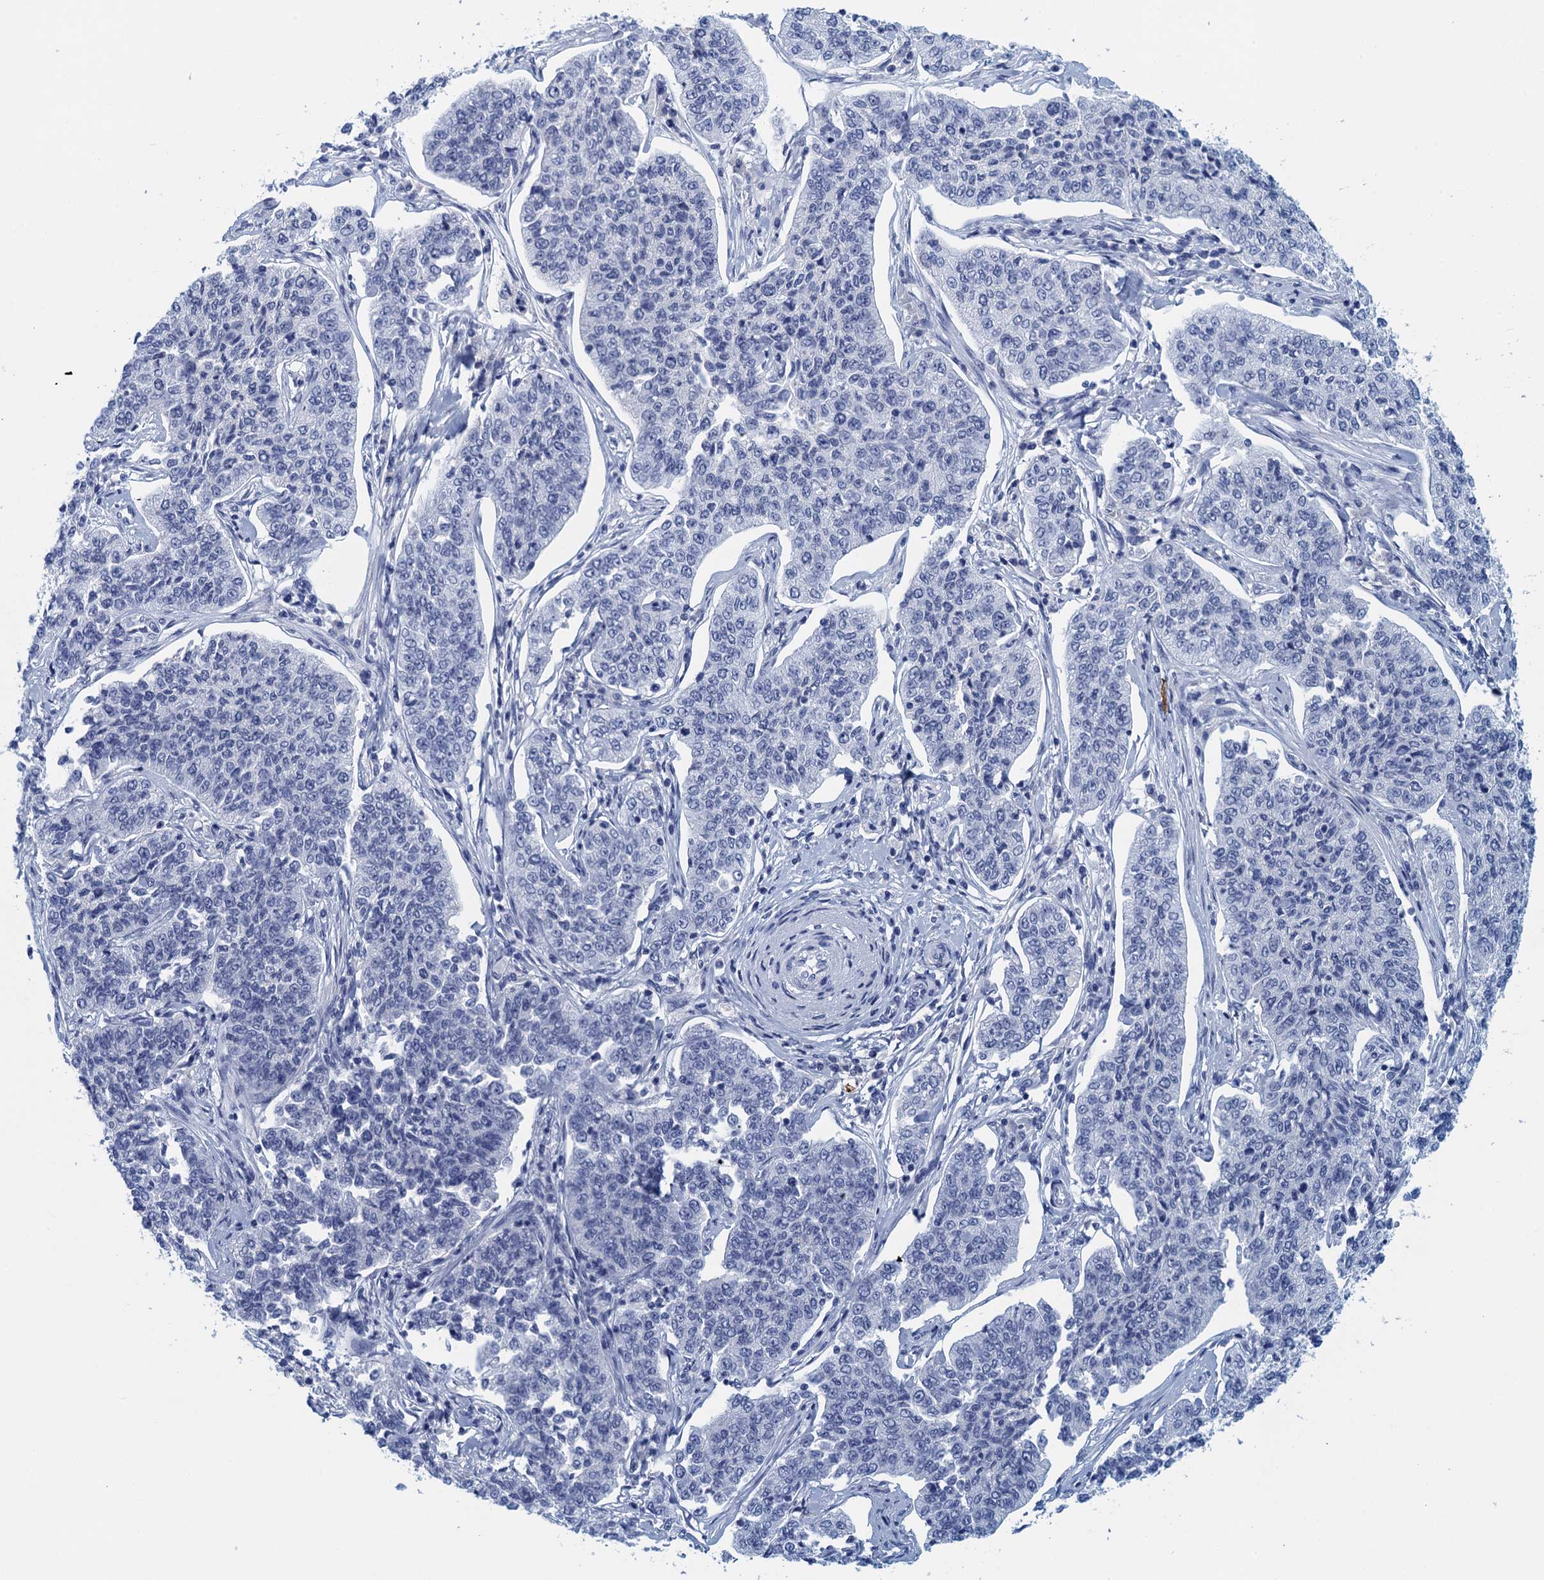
{"staining": {"intensity": "negative", "quantity": "none", "location": "none"}, "tissue": "cervical cancer", "cell_type": "Tumor cells", "image_type": "cancer", "snomed": [{"axis": "morphology", "description": "Squamous cell carcinoma, NOS"}, {"axis": "topography", "description": "Cervix"}], "caption": "Immunohistochemistry (IHC) of squamous cell carcinoma (cervical) shows no expression in tumor cells.", "gene": "CYP51A1", "patient": {"sex": "female", "age": 35}}